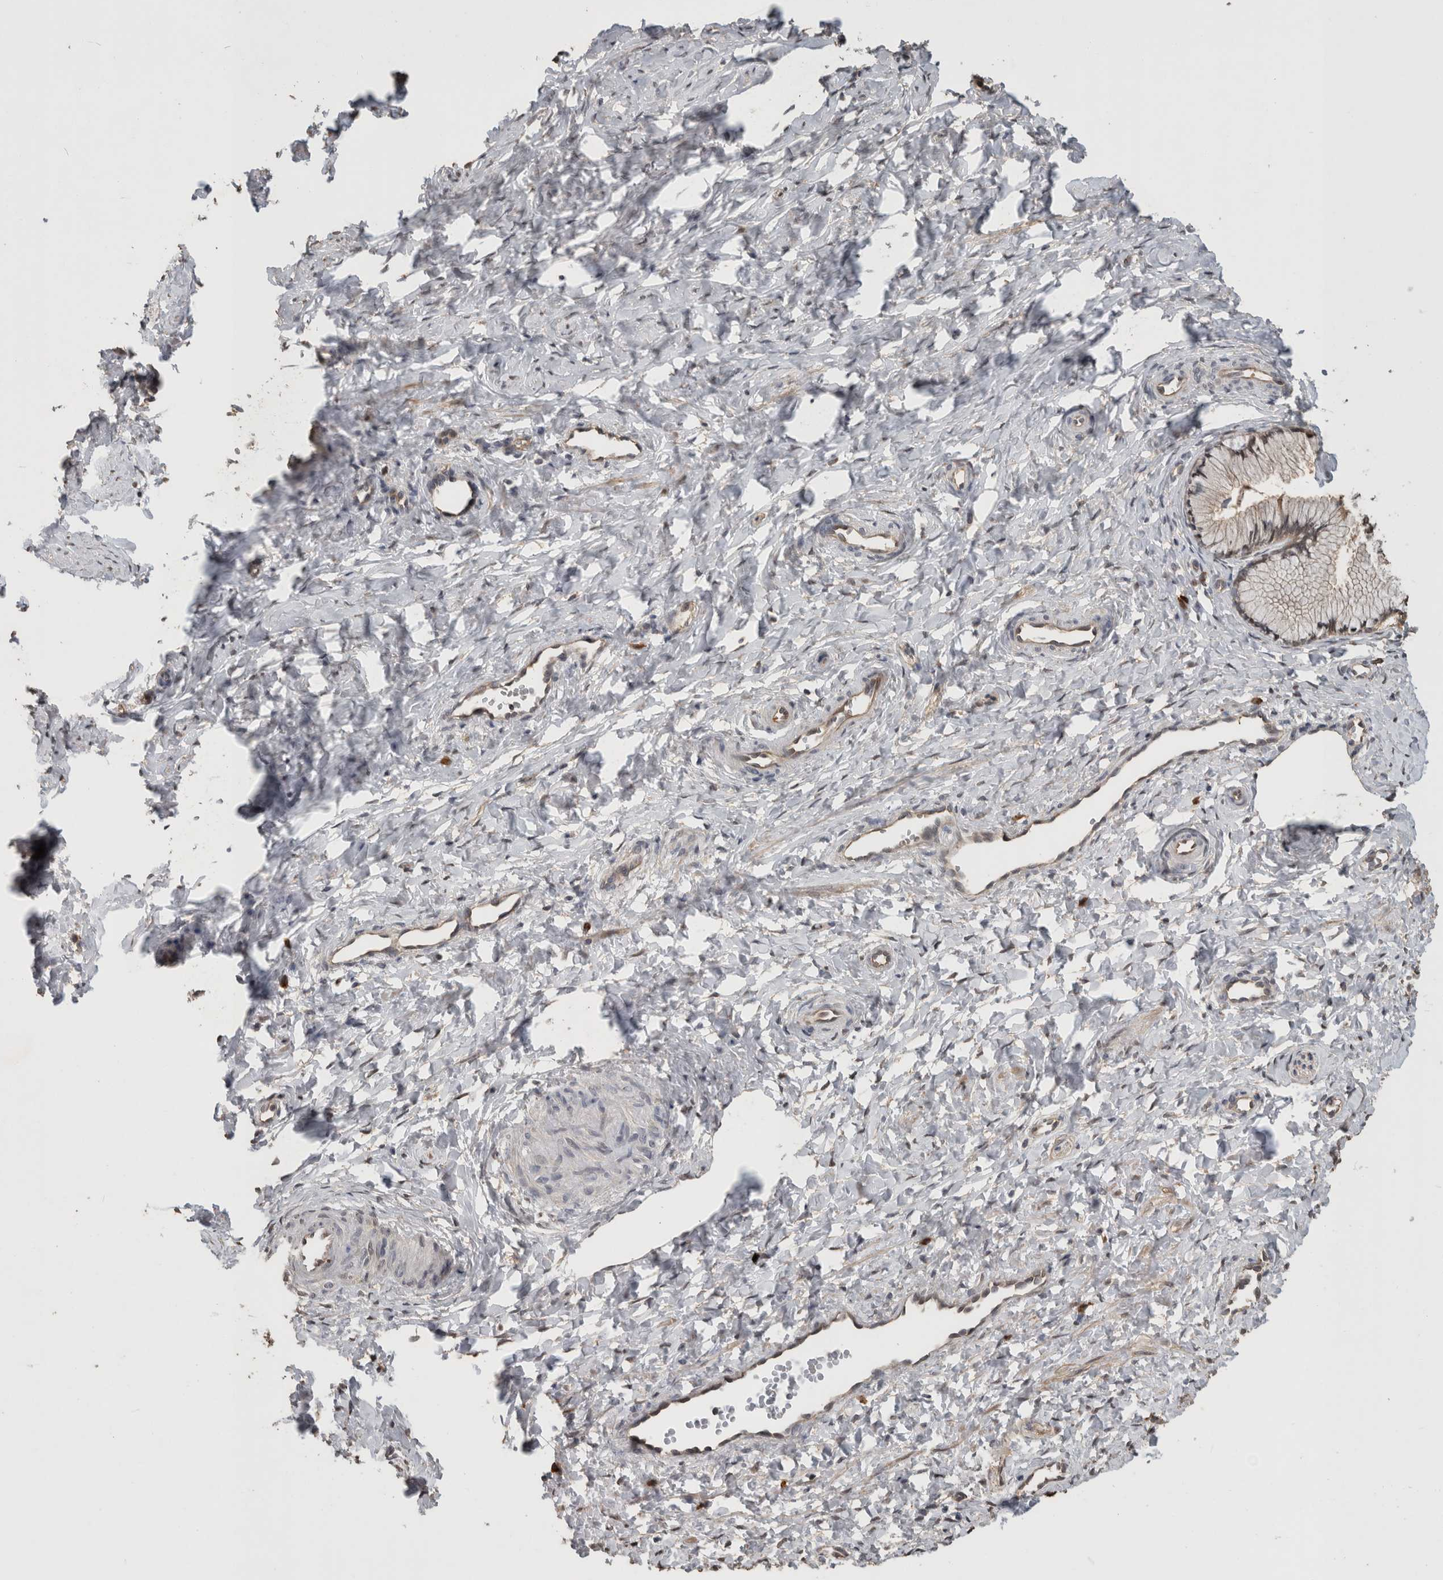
{"staining": {"intensity": "negative", "quantity": "none", "location": "none"}, "tissue": "cervix", "cell_type": "Glandular cells", "image_type": "normal", "snomed": [{"axis": "morphology", "description": "Normal tissue, NOS"}, {"axis": "topography", "description": "Cervix"}], "caption": "This is an immunohistochemistry (IHC) photomicrograph of unremarkable human cervix. There is no expression in glandular cells.", "gene": "RHPN1", "patient": {"sex": "female", "age": 27}}